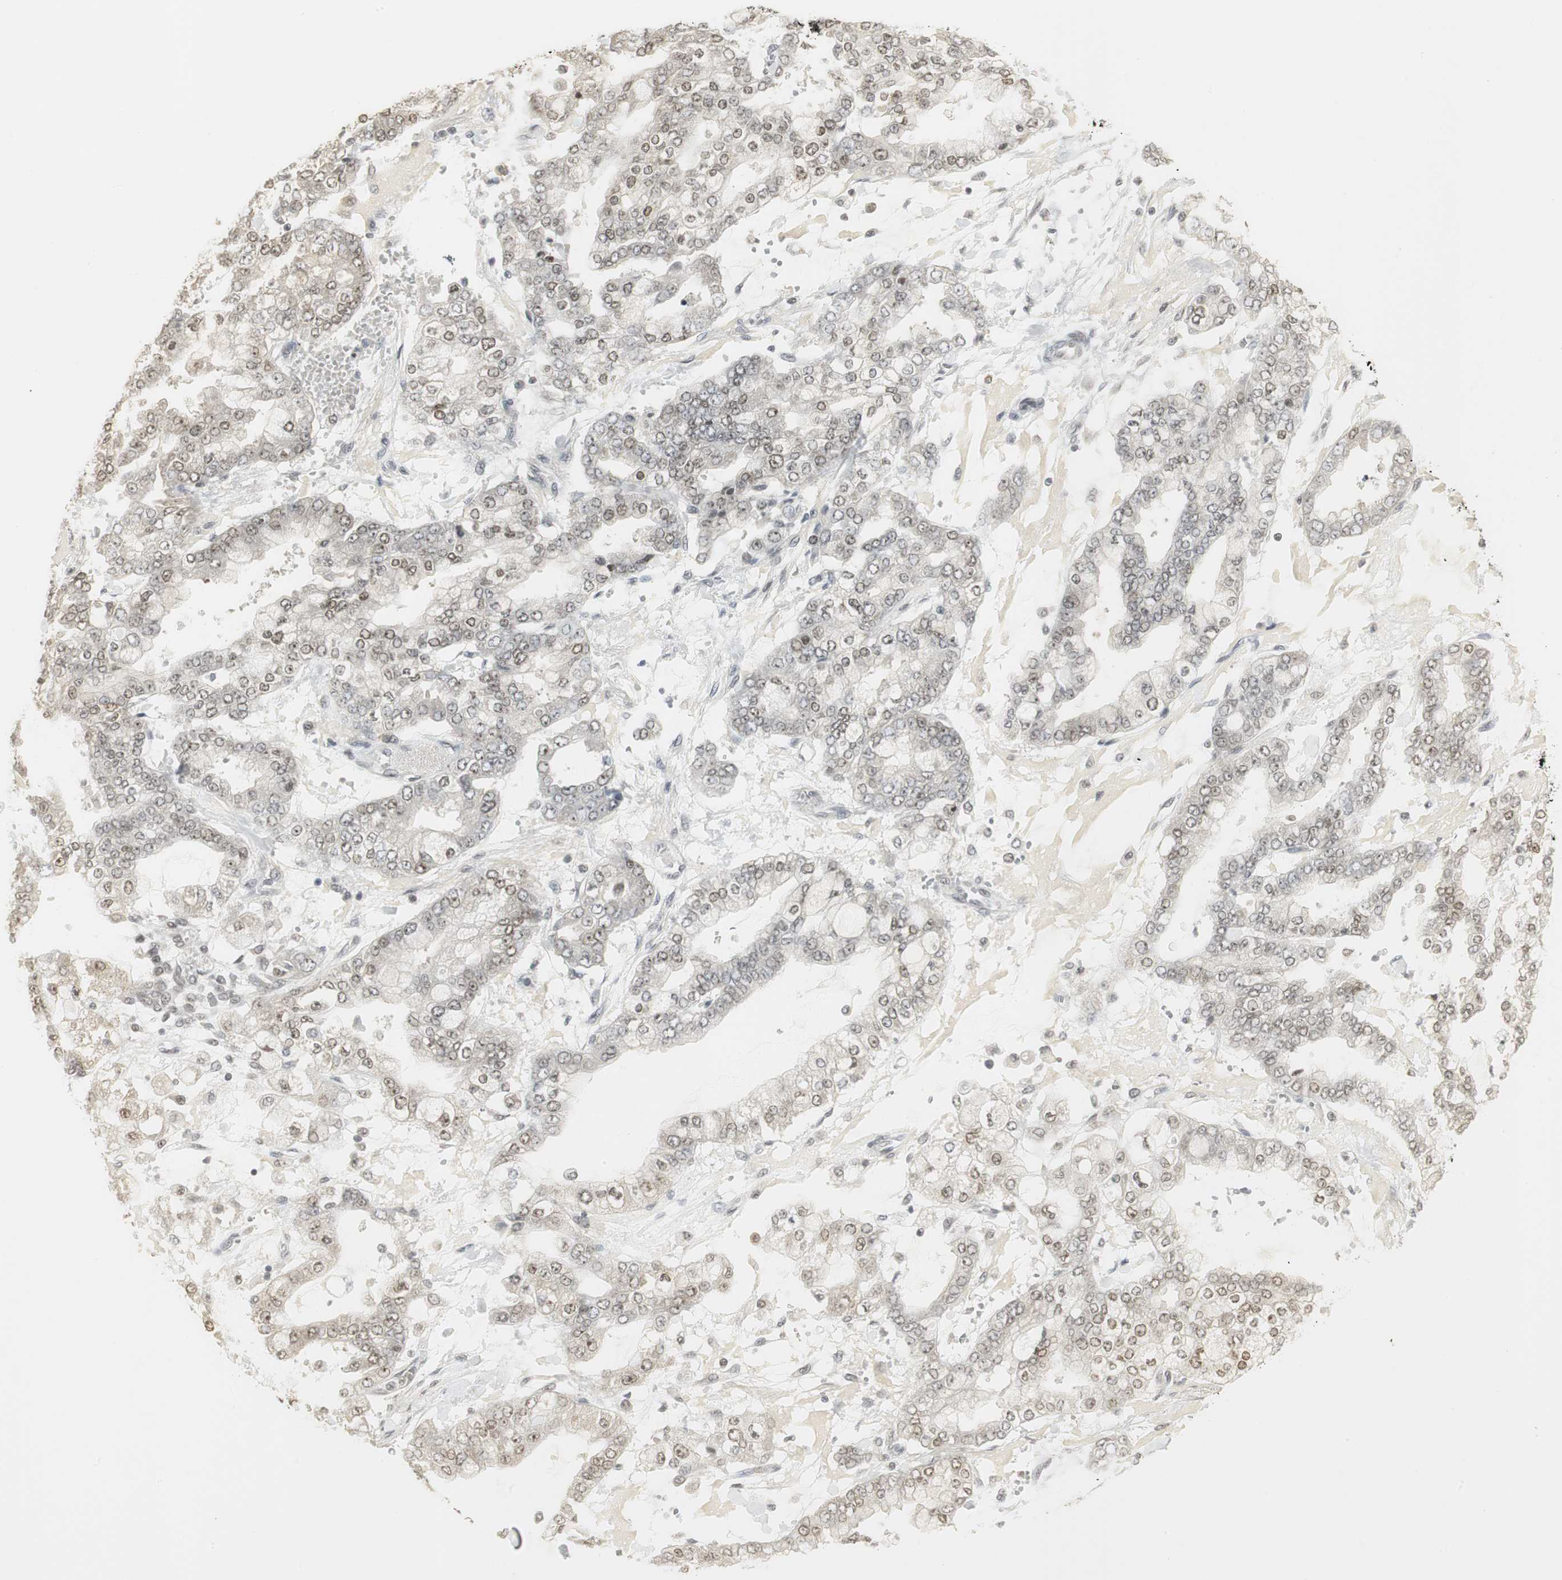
{"staining": {"intensity": "weak", "quantity": "<25%", "location": "cytoplasmic/membranous,nuclear"}, "tissue": "stomach cancer", "cell_type": "Tumor cells", "image_type": "cancer", "snomed": [{"axis": "morphology", "description": "Normal tissue, NOS"}, {"axis": "morphology", "description": "Adenocarcinoma, NOS"}, {"axis": "topography", "description": "Stomach, upper"}, {"axis": "topography", "description": "Stomach"}], "caption": "Immunohistochemistry (IHC) histopathology image of neoplastic tissue: human stomach cancer (adenocarcinoma) stained with DAB reveals no significant protein expression in tumor cells.", "gene": "ELOA", "patient": {"sex": "male", "age": 76}}